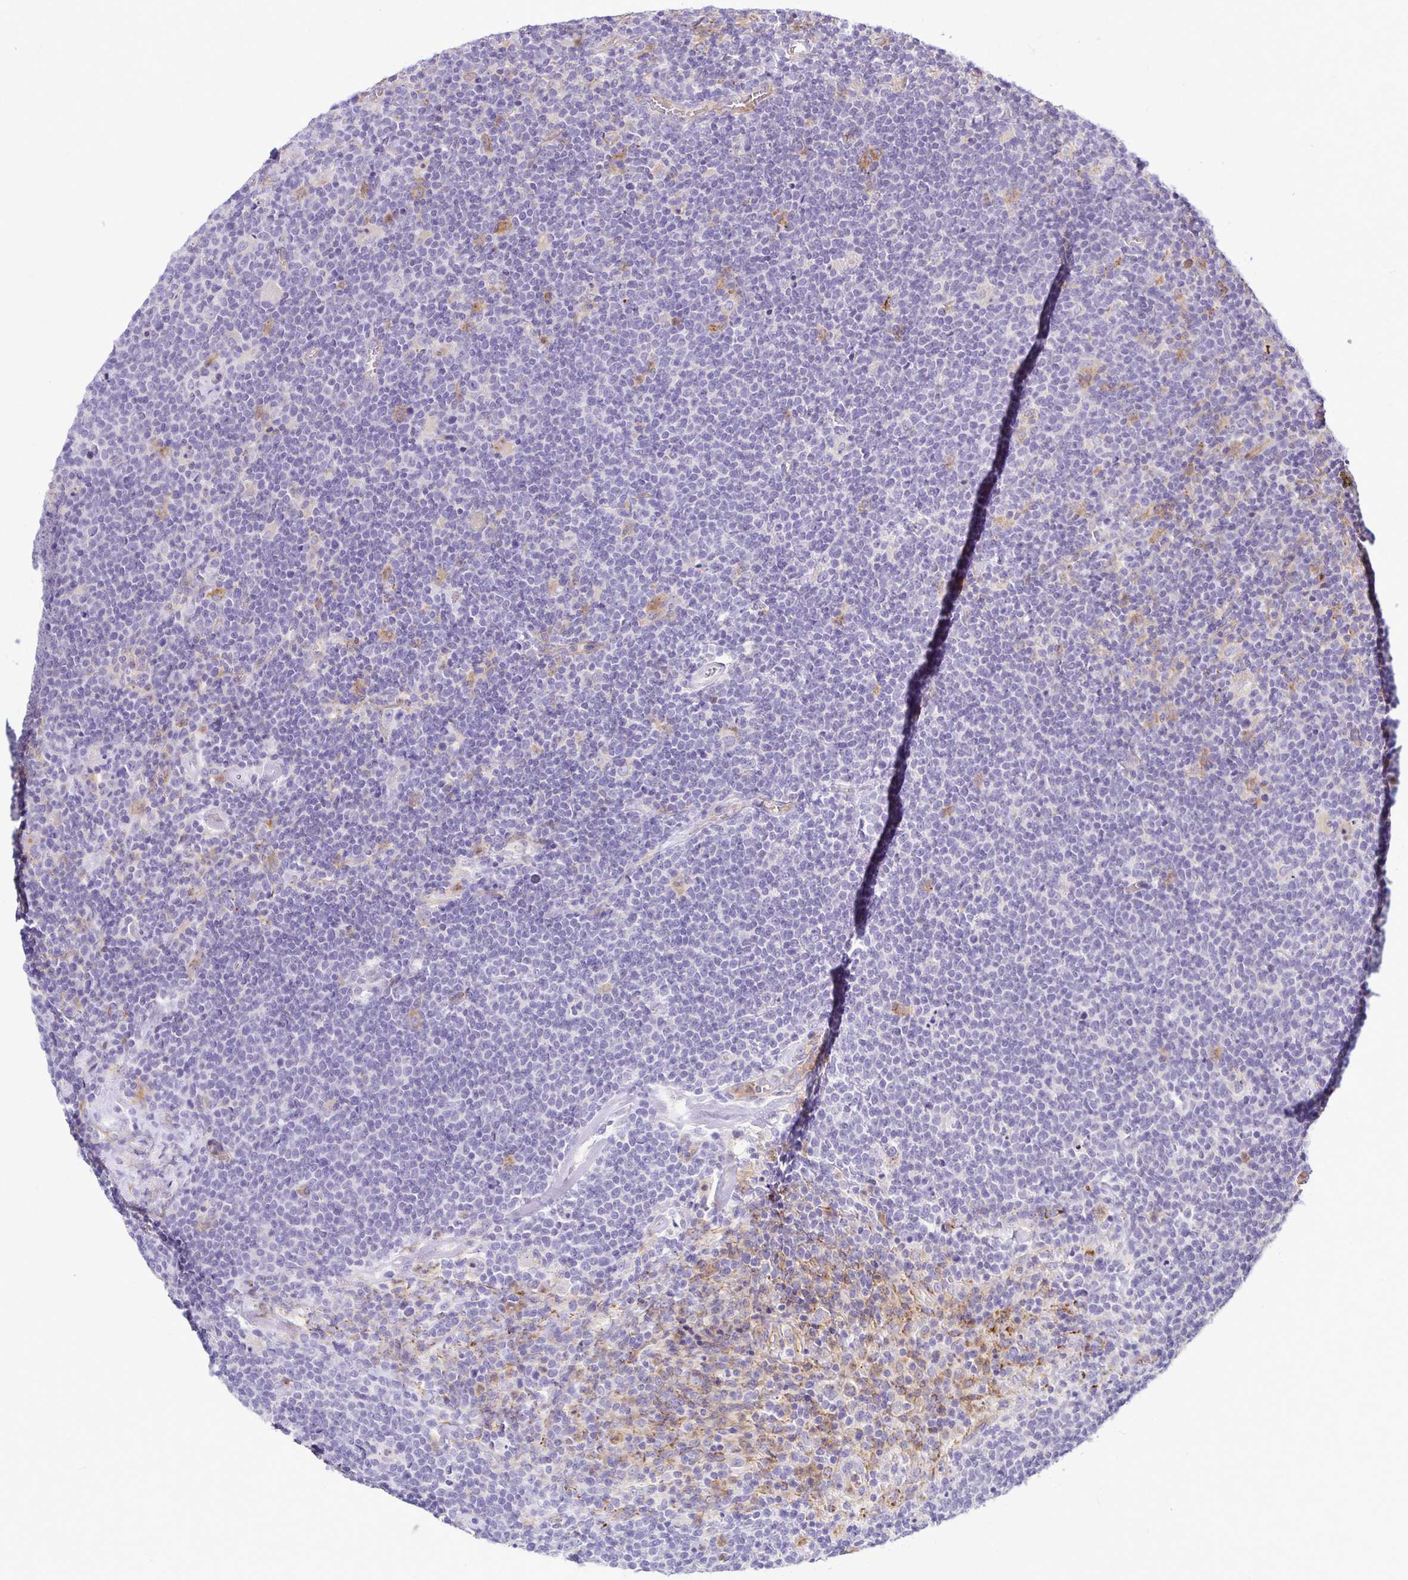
{"staining": {"intensity": "negative", "quantity": "none", "location": "none"}, "tissue": "lymphoma", "cell_type": "Tumor cells", "image_type": "cancer", "snomed": [{"axis": "morphology", "description": "Malignant lymphoma, non-Hodgkin's type, High grade"}, {"axis": "topography", "description": "Lymph node"}], "caption": "Photomicrograph shows no protein positivity in tumor cells of high-grade malignant lymphoma, non-Hodgkin's type tissue. (Brightfield microscopy of DAB immunohistochemistry (IHC) at high magnification).", "gene": "TTYH1", "patient": {"sex": "male", "age": 61}}